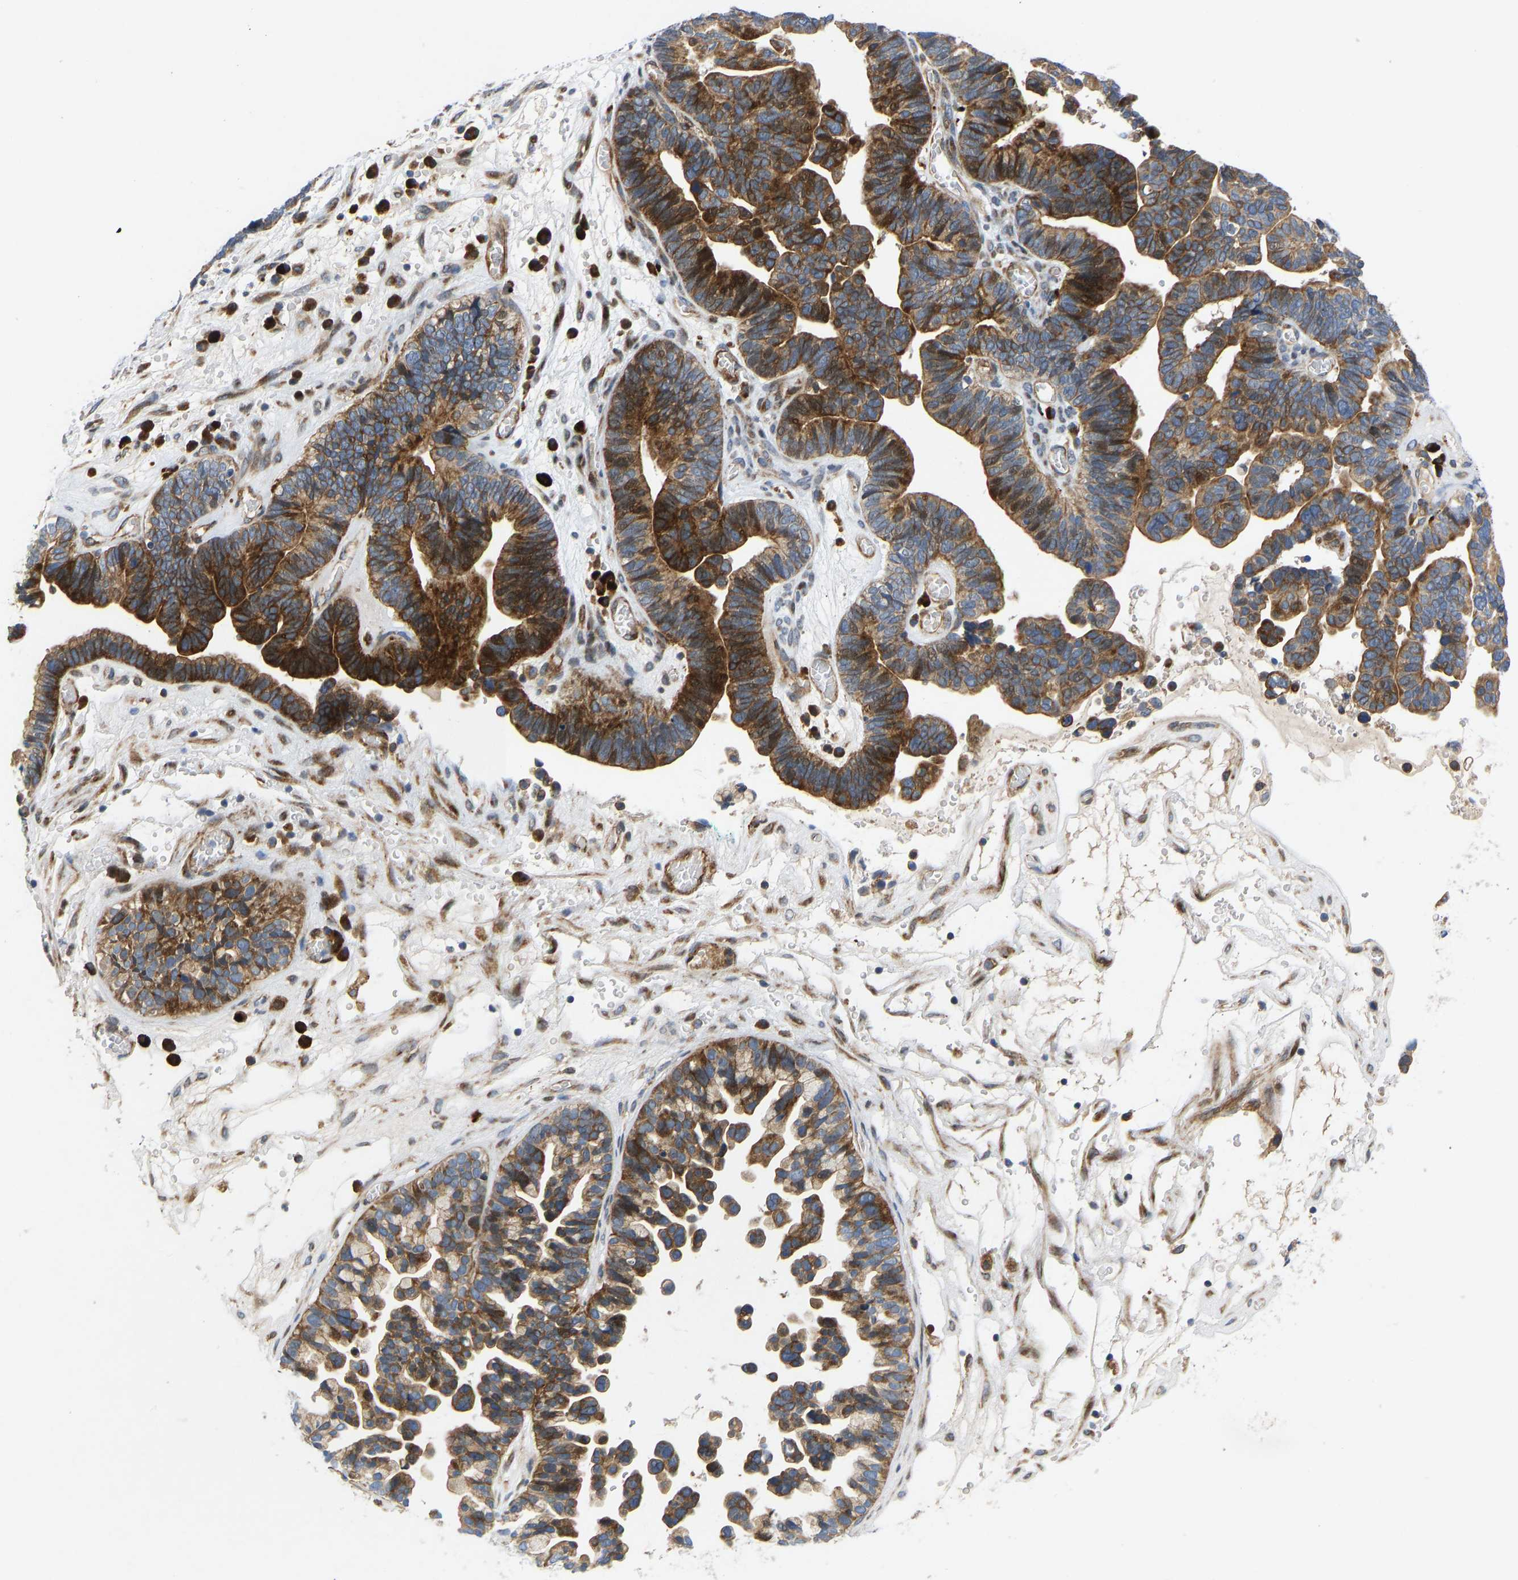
{"staining": {"intensity": "strong", "quantity": "25%-75%", "location": "cytoplasmic/membranous"}, "tissue": "ovarian cancer", "cell_type": "Tumor cells", "image_type": "cancer", "snomed": [{"axis": "morphology", "description": "Cystadenocarcinoma, serous, NOS"}, {"axis": "topography", "description": "Ovary"}], "caption": "A histopathology image of human ovarian cancer stained for a protein demonstrates strong cytoplasmic/membranous brown staining in tumor cells. (brown staining indicates protein expression, while blue staining denotes nuclei).", "gene": "TMEM38B", "patient": {"sex": "female", "age": 56}}